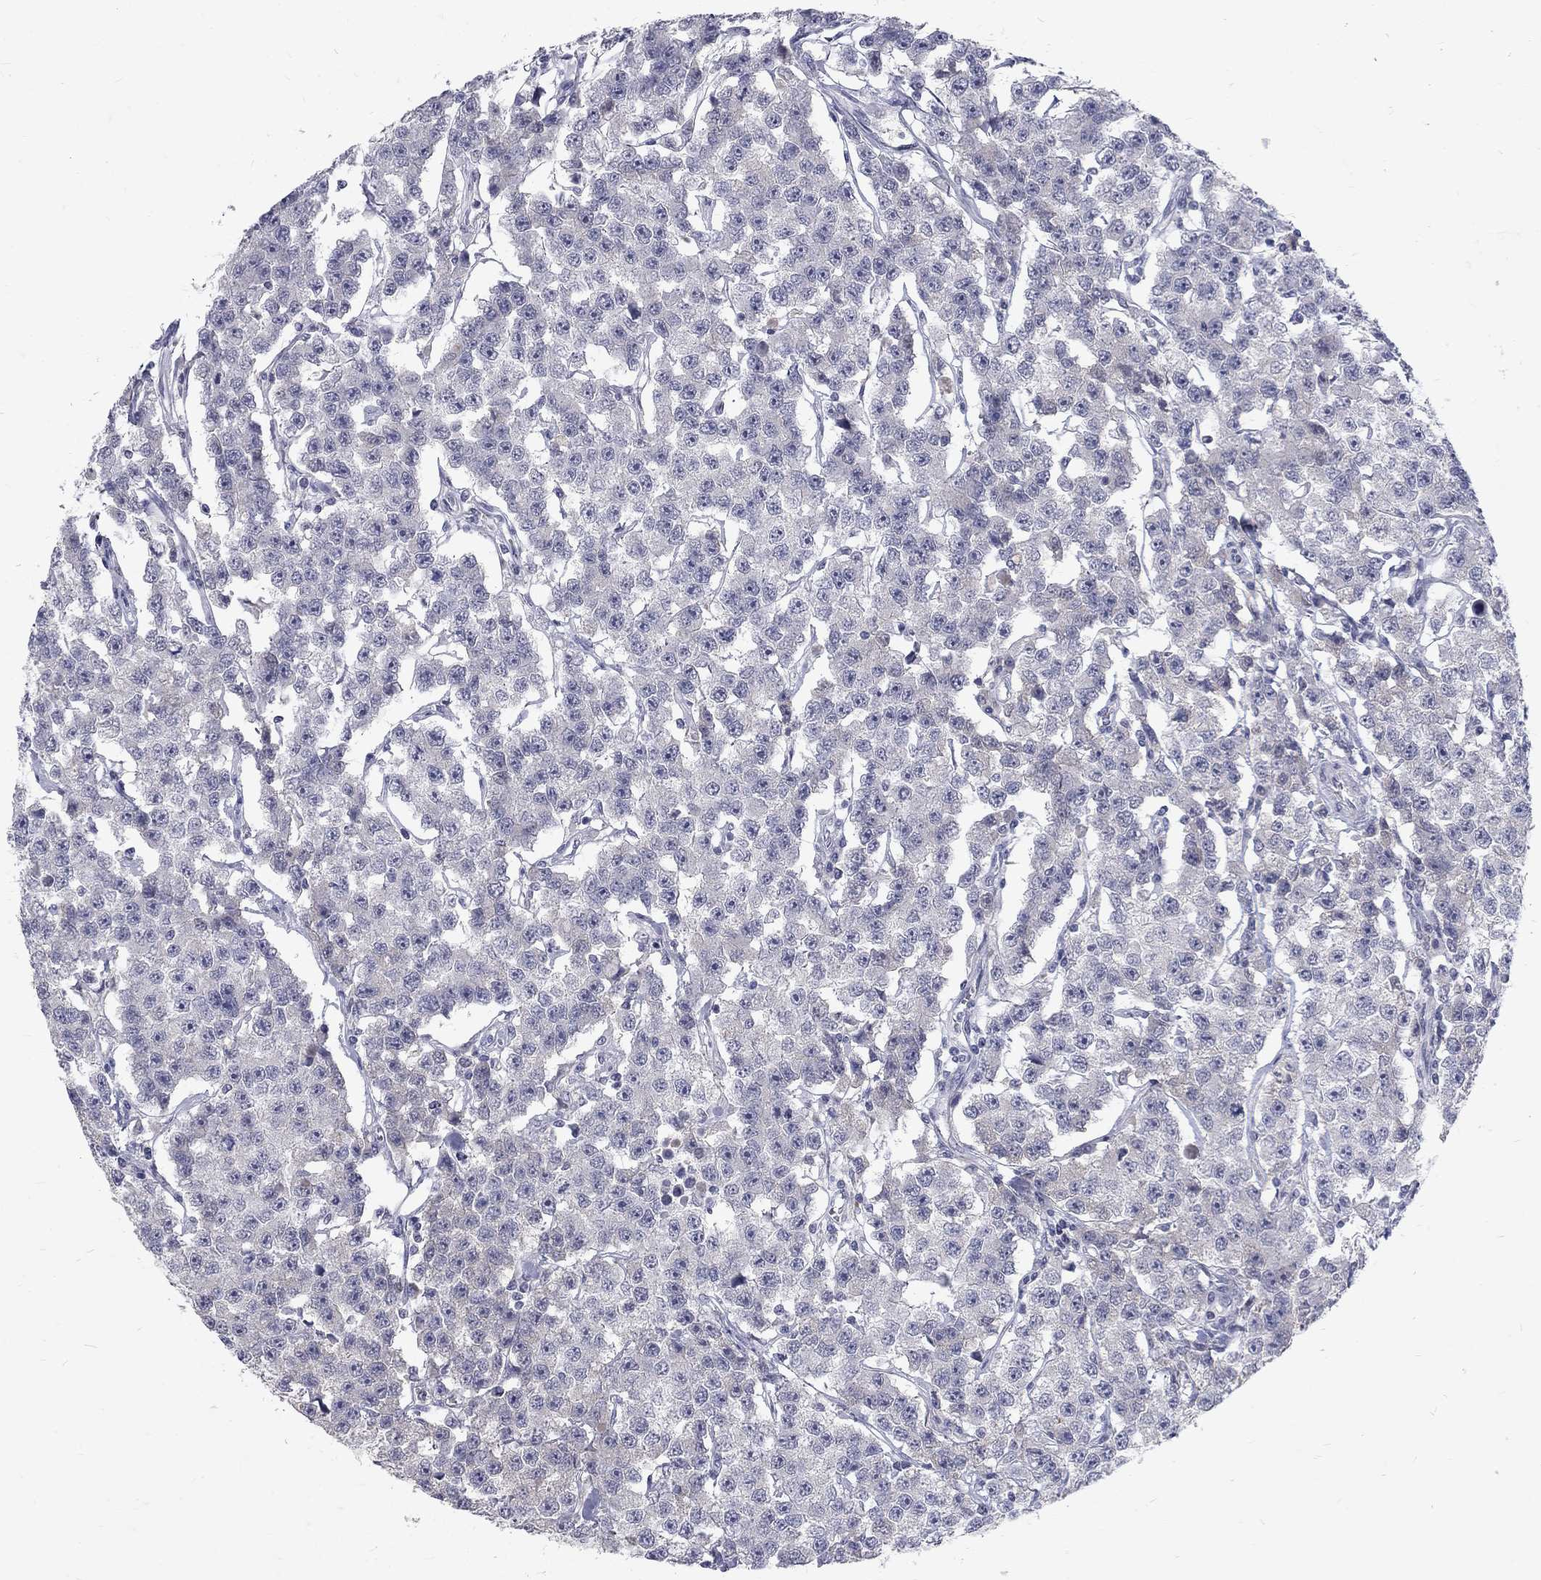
{"staining": {"intensity": "negative", "quantity": "none", "location": "none"}, "tissue": "testis cancer", "cell_type": "Tumor cells", "image_type": "cancer", "snomed": [{"axis": "morphology", "description": "Seminoma, NOS"}, {"axis": "topography", "description": "Testis"}], "caption": "A micrograph of human testis seminoma is negative for staining in tumor cells.", "gene": "NOS1", "patient": {"sex": "male", "age": 59}}